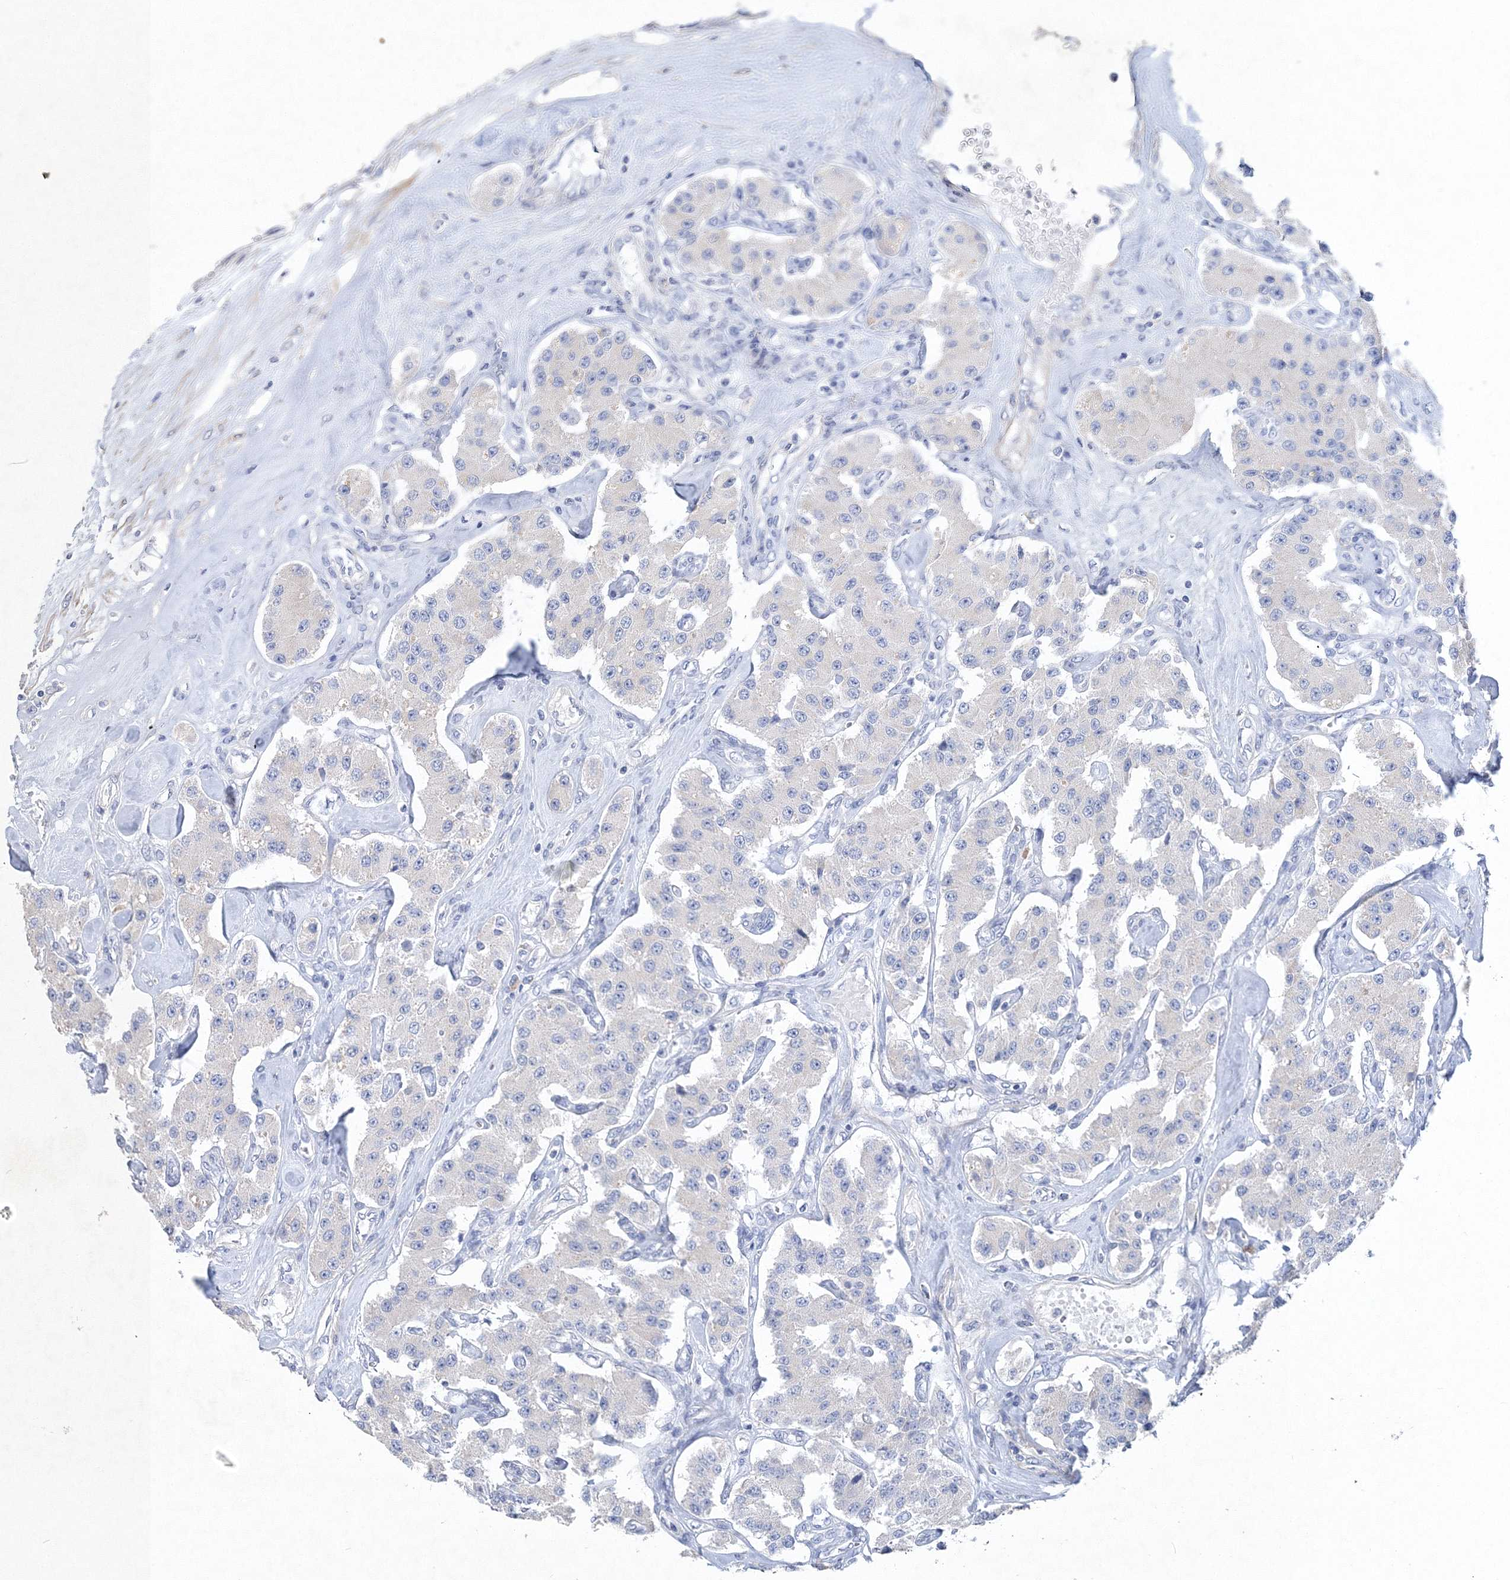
{"staining": {"intensity": "negative", "quantity": "none", "location": "none"}, "tissue": "carcinoid", "cell_type": "Tumor cells", "image_type": "cancer", "snomed": [{"axis": "morphology", "description": "Carcinoid, malignant, NOS"}, {"axis": "topography", "description": "Pancreas"}], "caption": "Immunohistochemistry of carcinoid shows no expression in tumor cells.", "gene": "OSBPL6", "patient": {"sex": "male", "age": 41}}